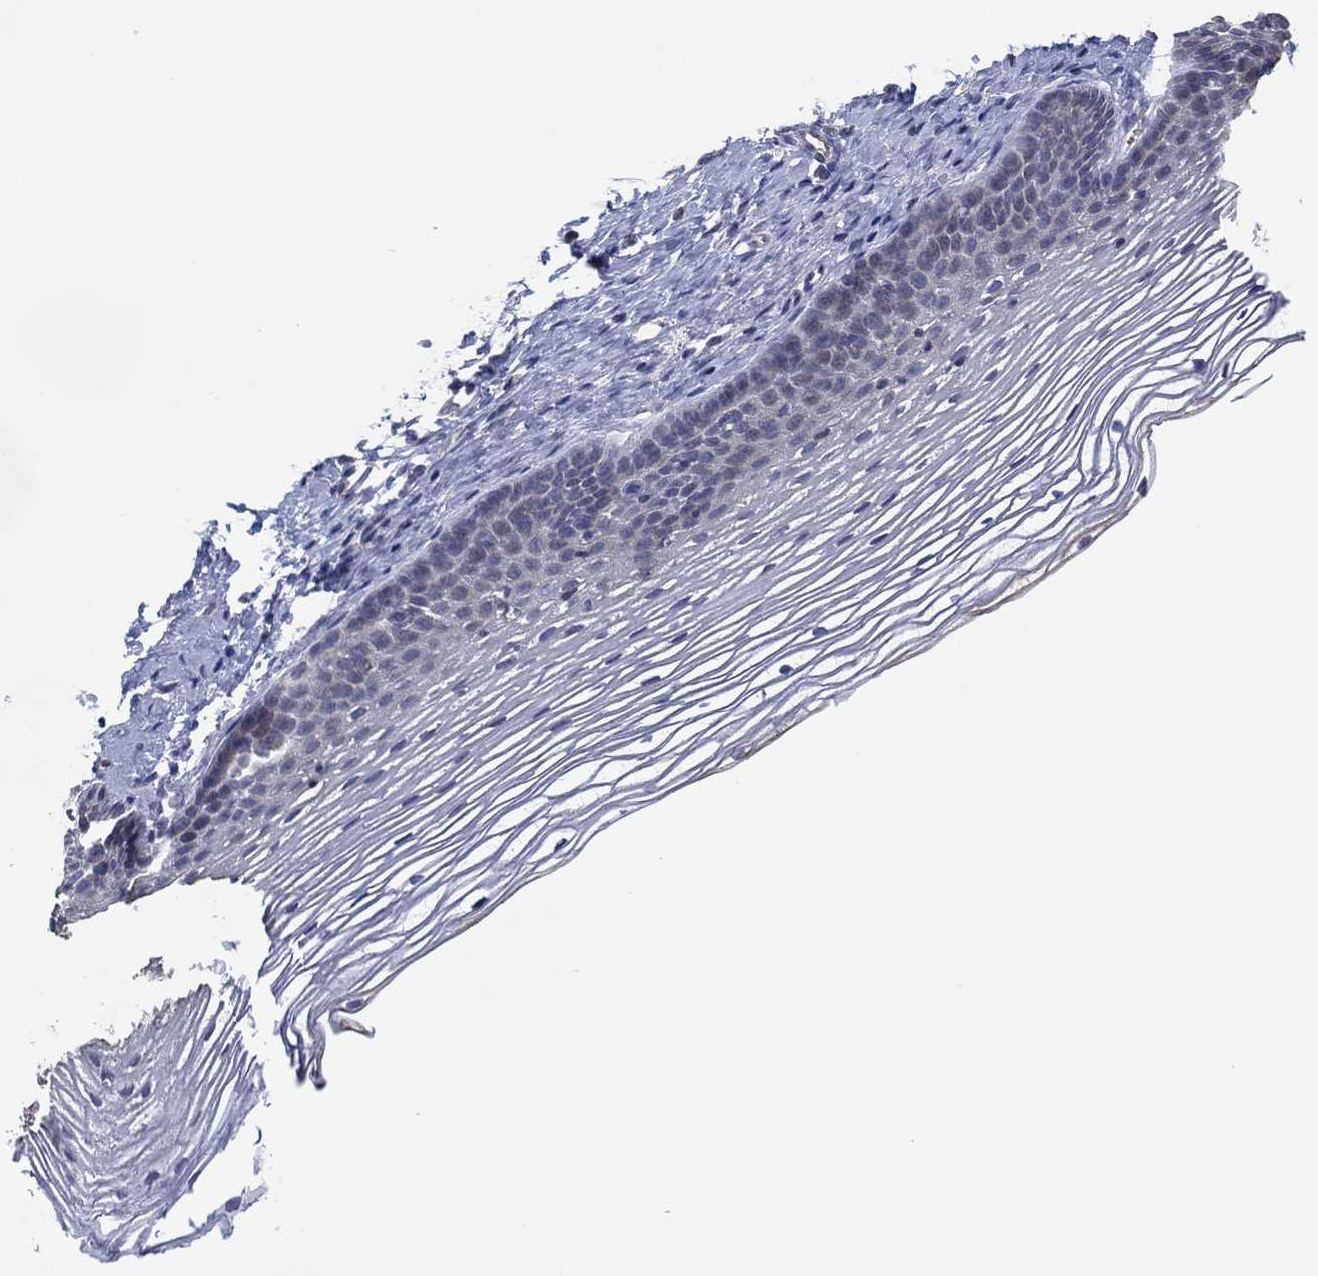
{"staining": {"intensity": "weak", "quantity": "<25%", "location": "cytoplasmic/membranous"}, "tissue": "cervix", "cell_type": "Squamous epithelial cells", "image_type": "normal", "snomed": [{"axis": "morphology", "description": "Normal tissue, NOS"}, {"axis": "topography", "description": "Cervix"}], "caption": "IHC micrograph of unremarkable cervix: human cervix stained with DAB (3,3'-diaminobenzidine) reveals no significant protein positivity in squamous epithelial cells.", "gene": "CFTR", "patient": {"sex": "female", "age": 39}}